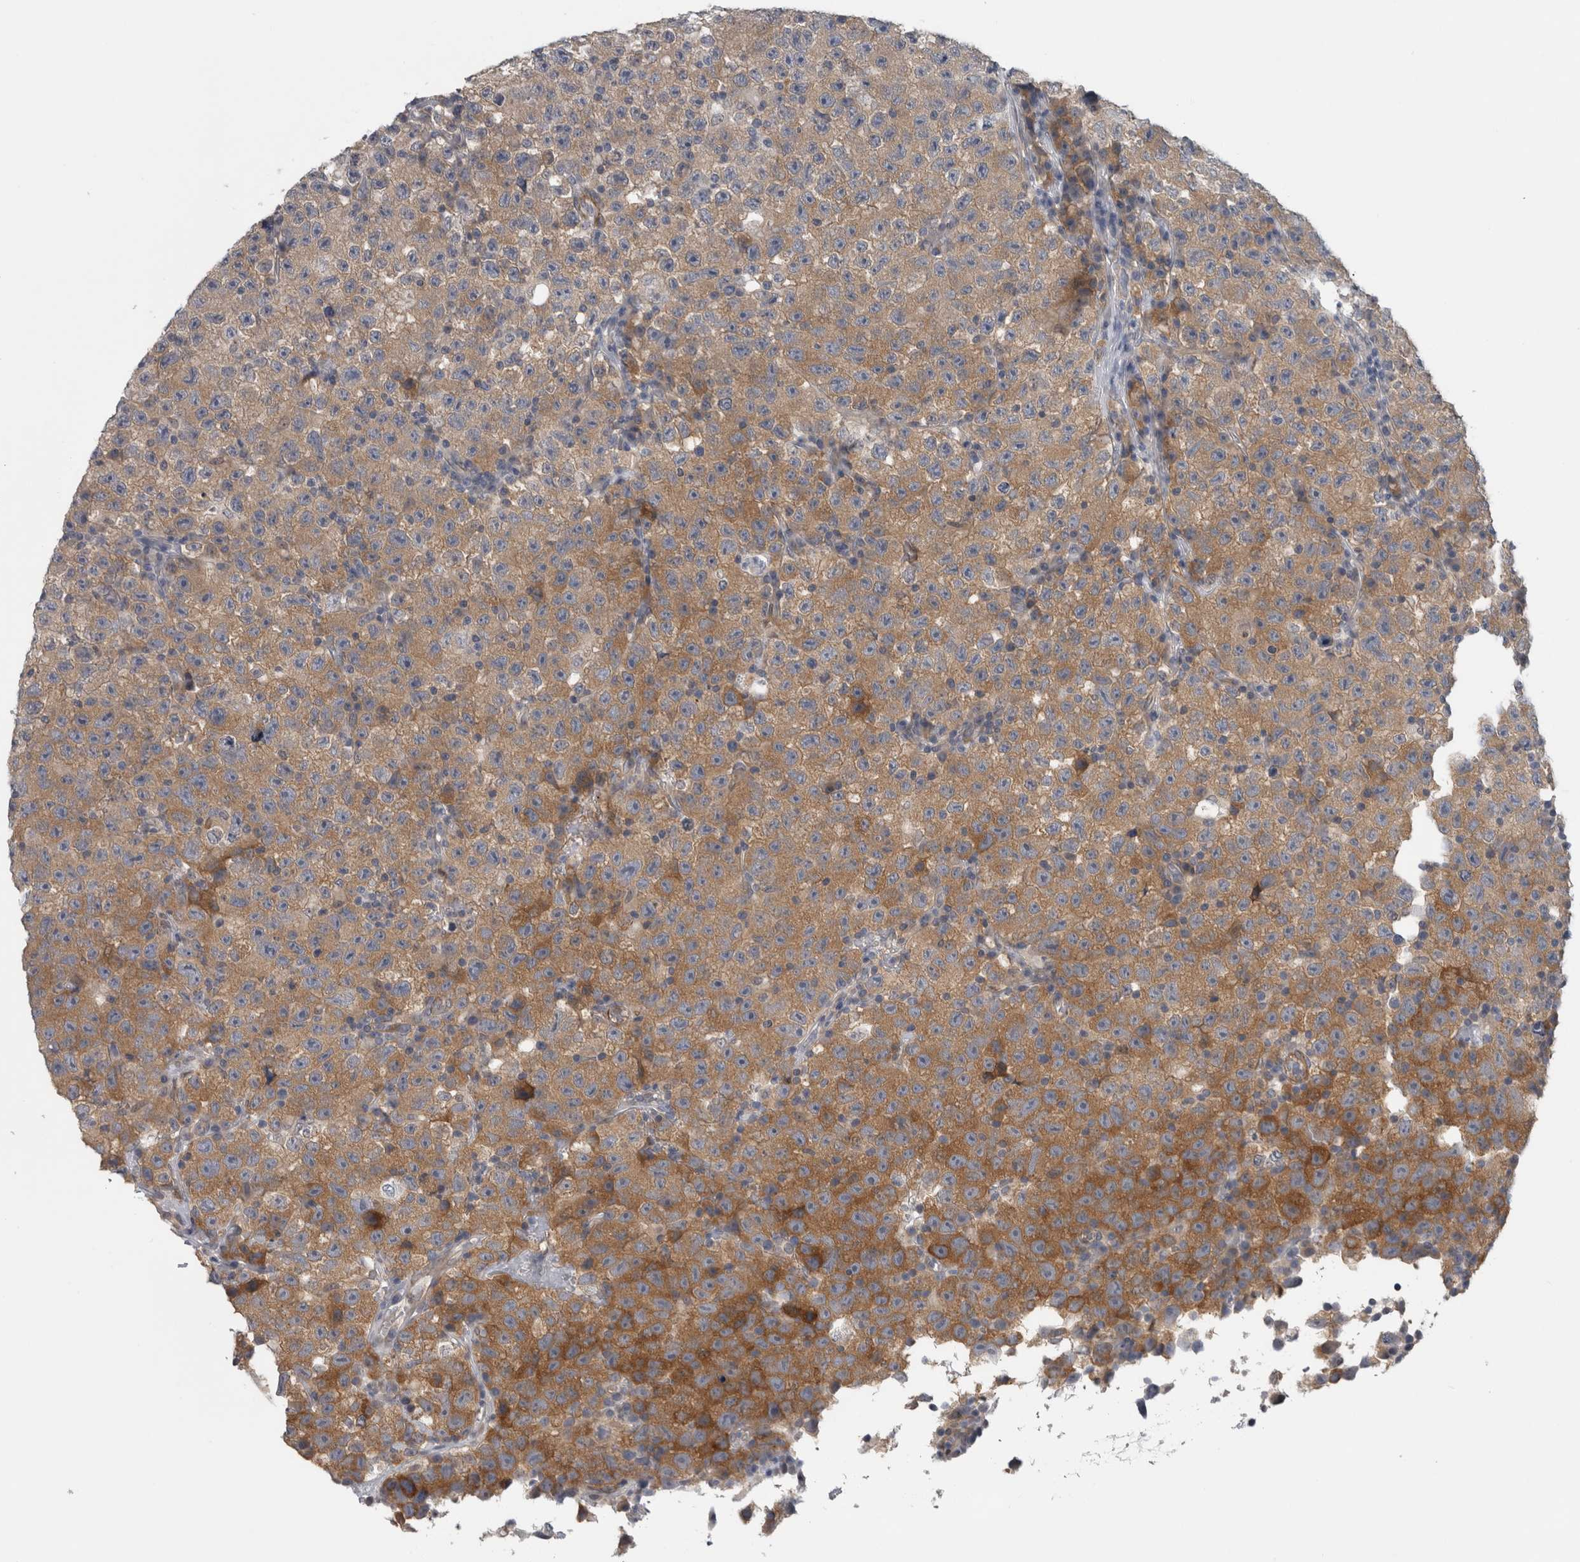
{"staining": {"intensity": "moderate", "quantity": ">75%", "location": "cytoplasmic/membranous"}, "tissue": "testis cancer", "cell_type": "Tumor cells", "image_type": "cancer", "snomed": [{"axis": "morphology", "description": "Seminoma, NOS"}, {"axis": "topography", "description": "Testis"}], "caption": "An IHC micrograph of tumor tissue is shown. Protein staining in brown highlights moderate cytoplasmic/membranous positivity in testis cancer (seminoma) within tumor cells. (DAB = brown stain, brightfield microscopy at high magnification).", "gene": "NAPRT", "patient": {"sex": "male", "age": 22}}